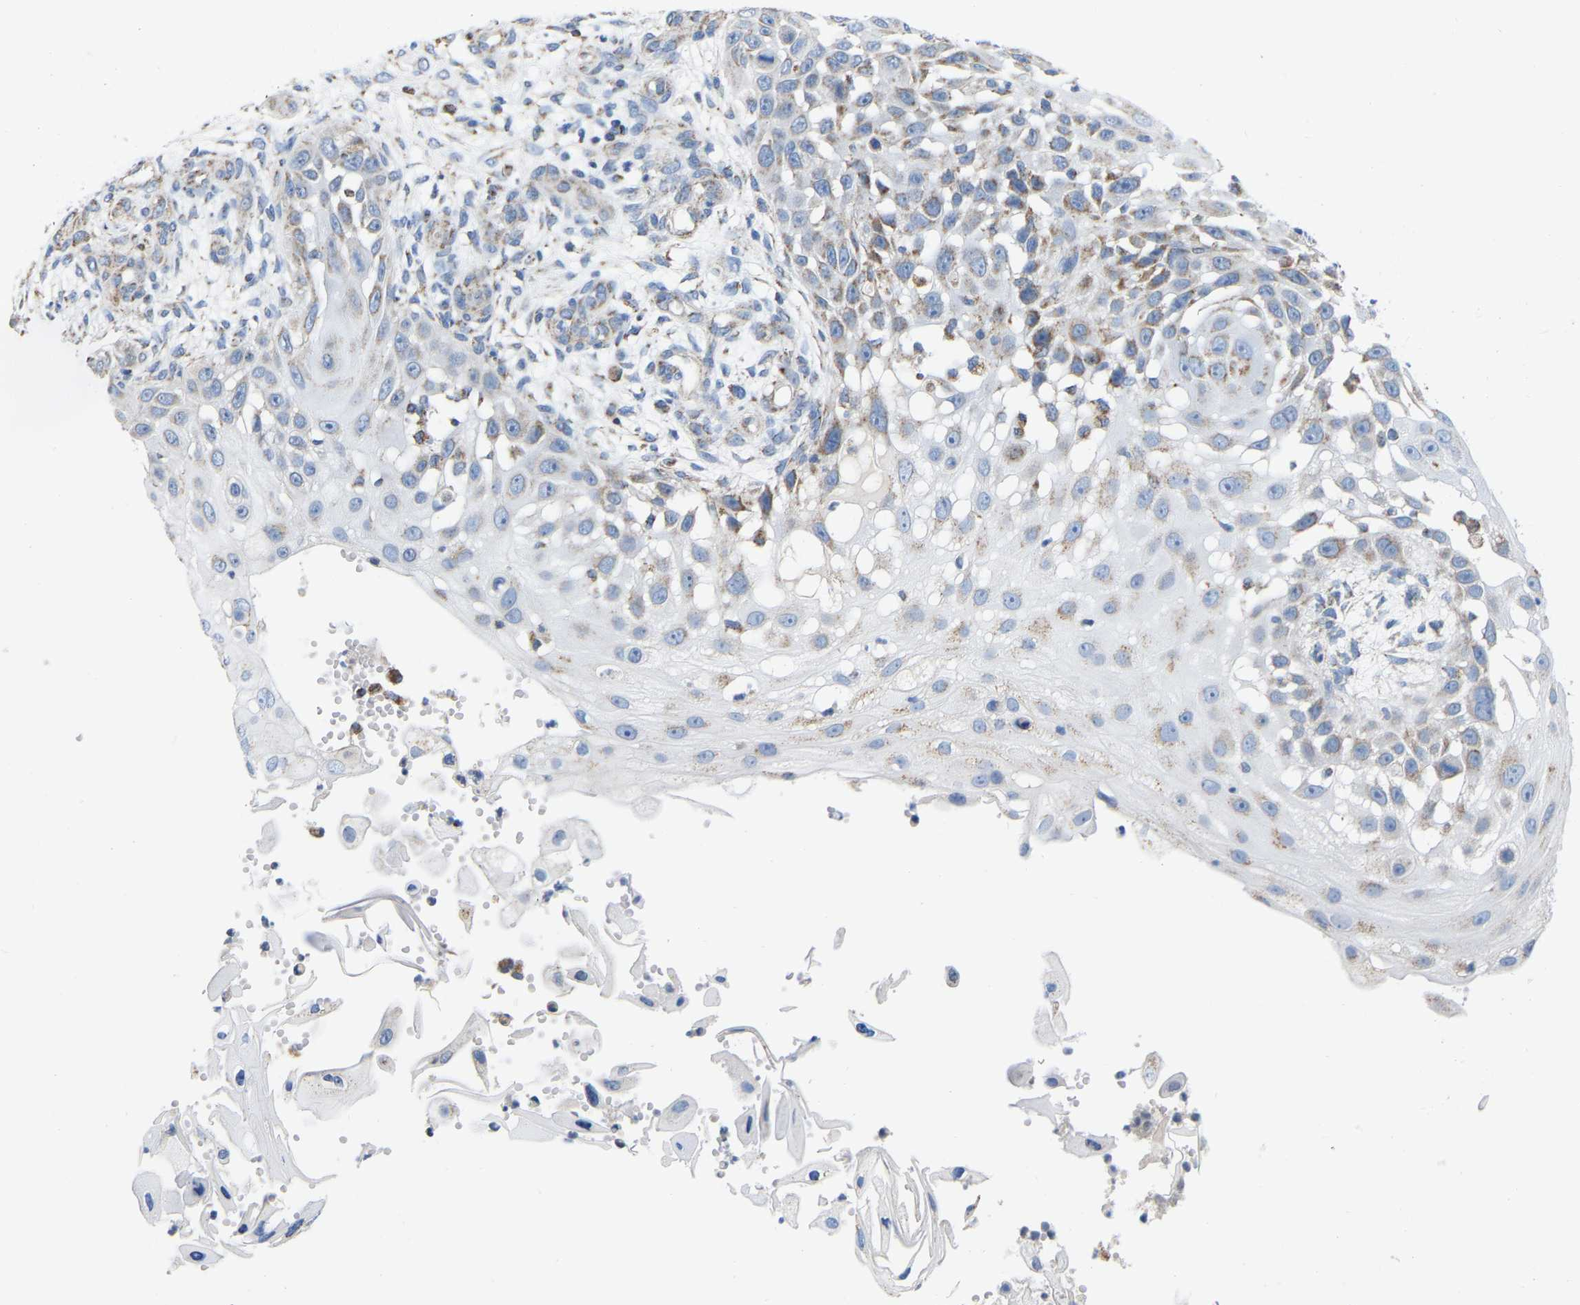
{"staining": {"intensity": "weak", "quantity": "<25%", "location": "cytoplasmic/membranous"}, "tissue": "skin cancer", "cell_type": "Tumor cells", "image_type": "cancer", "snomed": [{"axis": "morphology", "description": "Squamous cell carcinoma, NOS"}, {"axis": "topography", "description": "Skin"}], "caption": "Immunohistochemical staining of human squamous cell carcinoma (skin) displays no significant positivity in tumor cells.", "gene": "CBLB", "patient": {"sex": "female", "age": 44}}